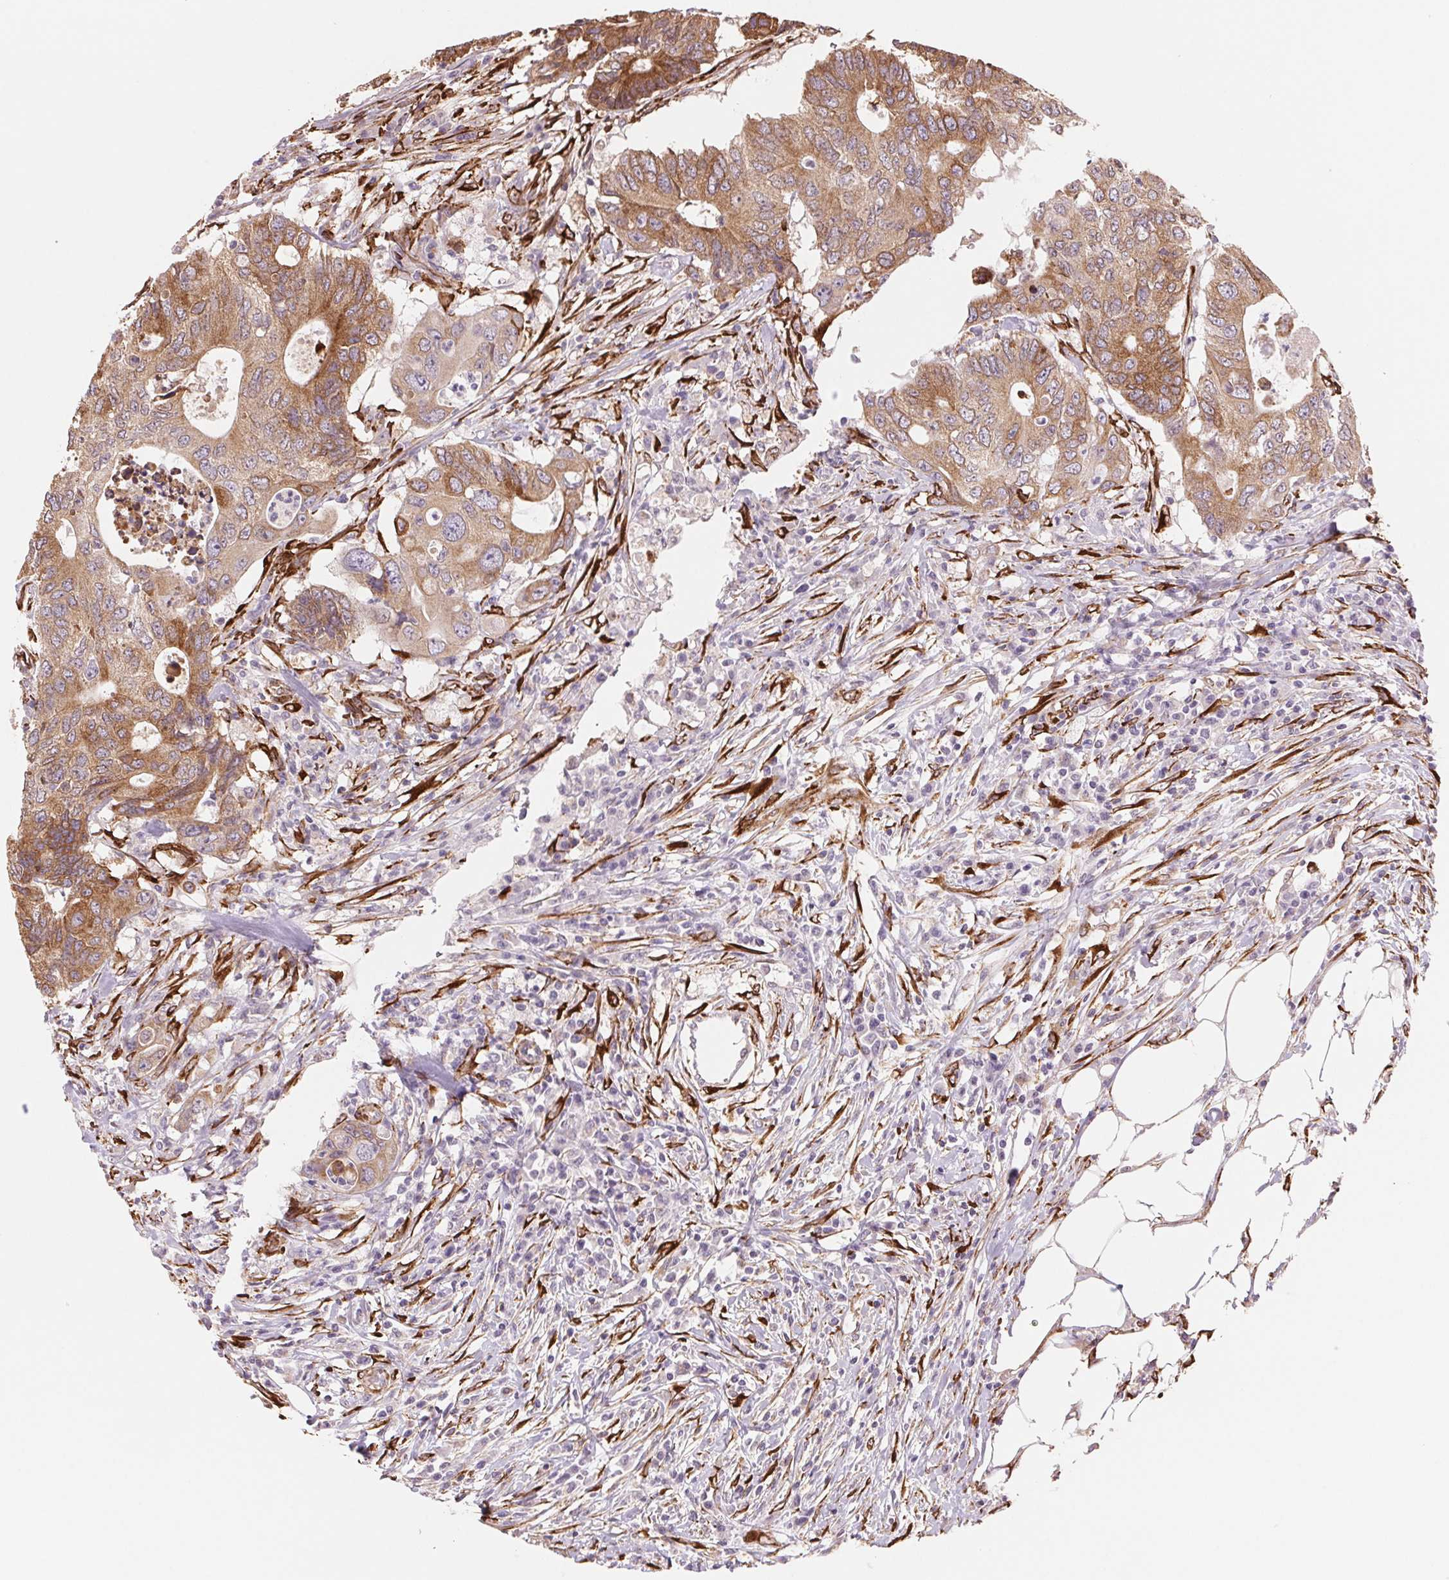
{"staining": {"intensity": "moderate", "quantity": ">75%", "location": "cytoplasmic/membranous"}, "tissue": "colorectal cancer", "cell_type": "Tumor cells", "image_type": "cancer", "snomed": [{"axis": "morphology", "description": "Adenocarcinoma, NOS"}, {"axis": "topography", "description": "Colon"}], "caption": "High-power microscopy captured an IHC photomicrograph of colorectal cancer, revealing moderate cytoplasmic/membranous expression in approximately >75% of tumor cells.", "gene": "FKBP10", "patient": {"sex": "male", "age": 71}}